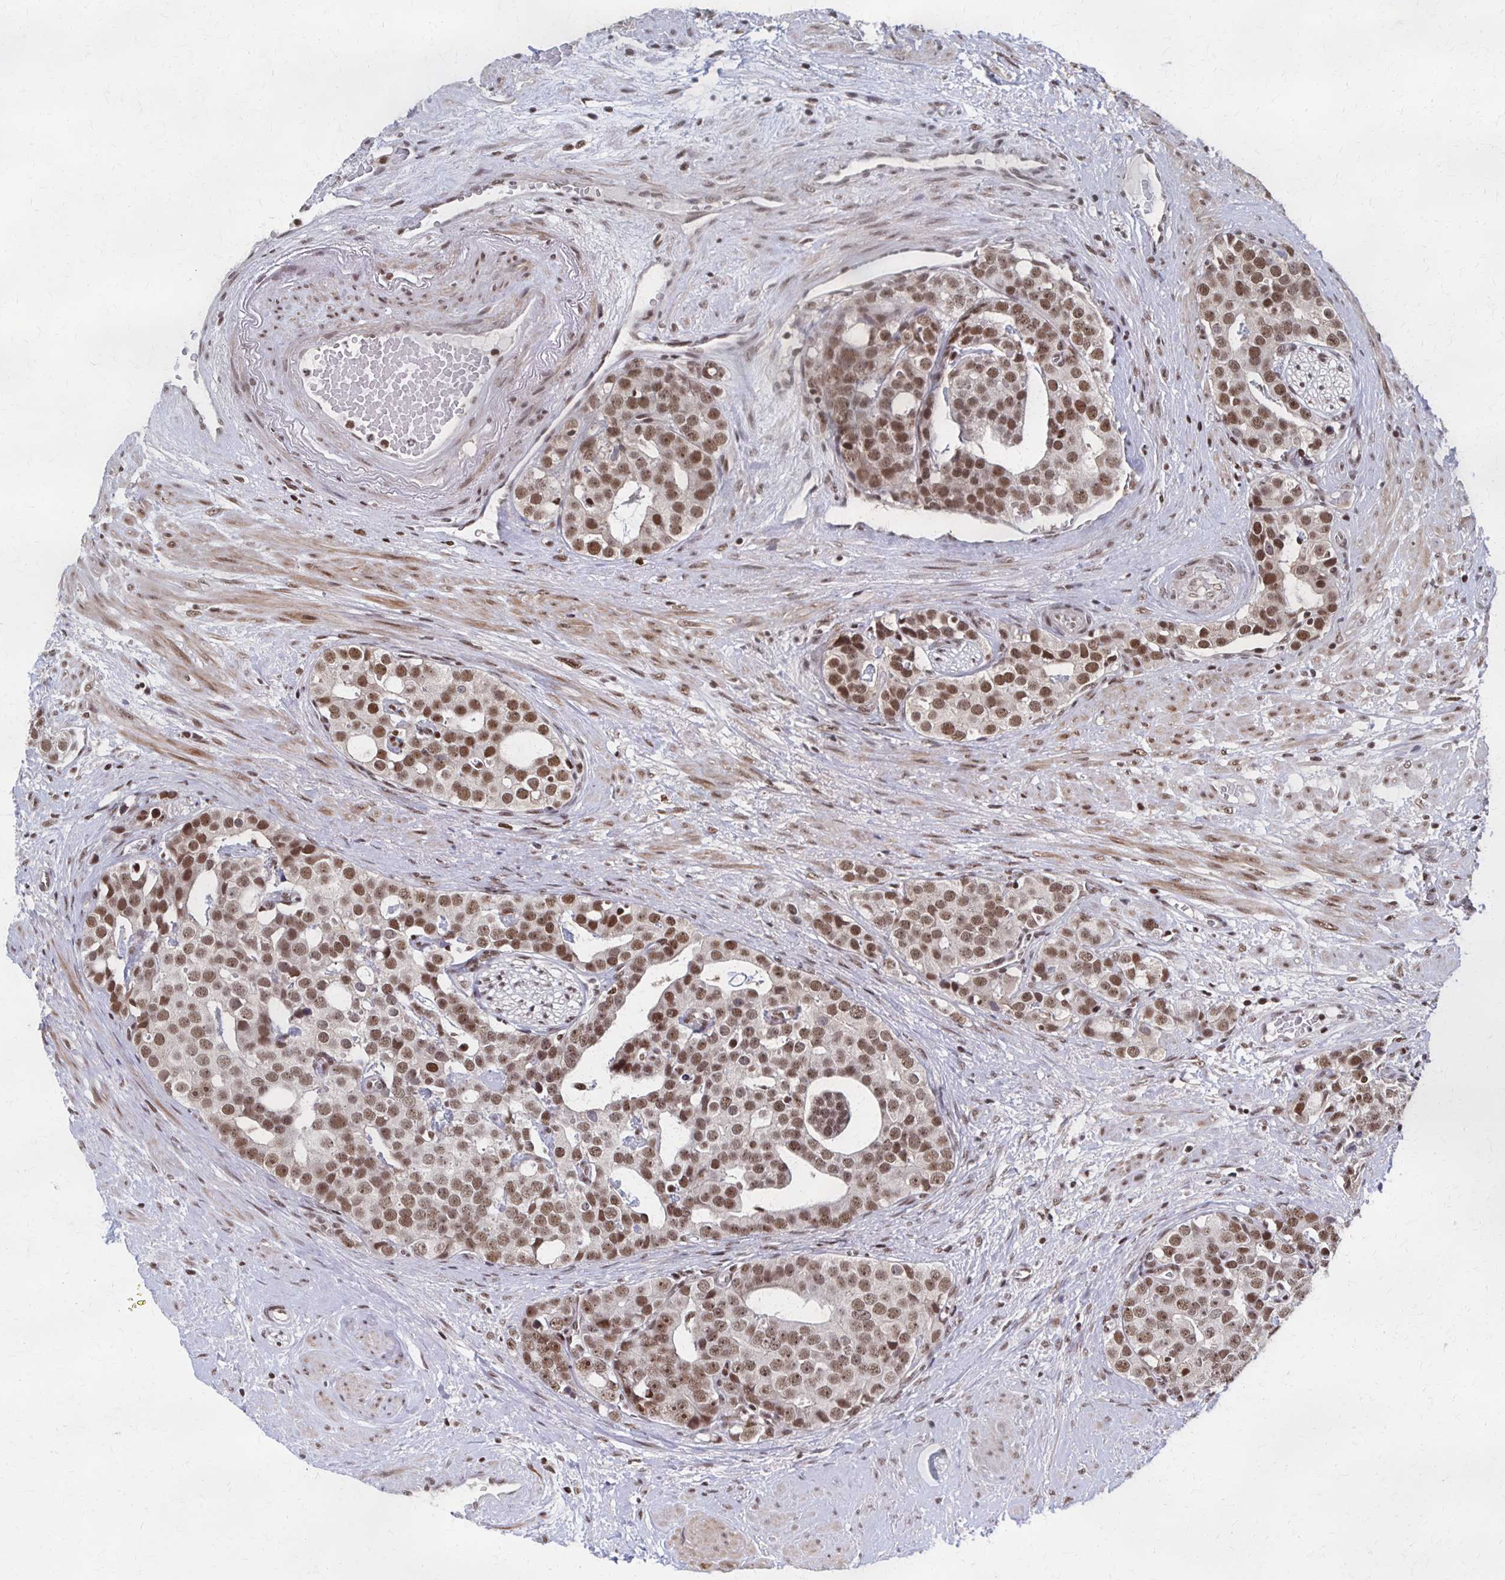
{"staining": {"intensity": "moderate", "quantity": ">75%", "location": "nuclear"}, "tissue": "prostate cancer", "cell_type": "Tumor cells", "image_type": "cancer", "snomed": [{"axis": "morphology", "description": "Adenocarcinoma, High grade"}, {"axis": "topography", "description": "Prostate"}], "caption": "IHC (DAB (3,3'-diaminobenzidine)) staining of prostate cancer (adenocarcinoma (high-grade)) demonstrates moderate nuclear protein positivity in approximately >75% of tumor cells. The staining is performed using DAB (3,3'-diaminobenzidine) brown chromogen to label protein expression. The nuclei are counter-stained blue using hematoxylin.", "gene": "GTF2B", "patient": {"sex": "male", "age": 71}}